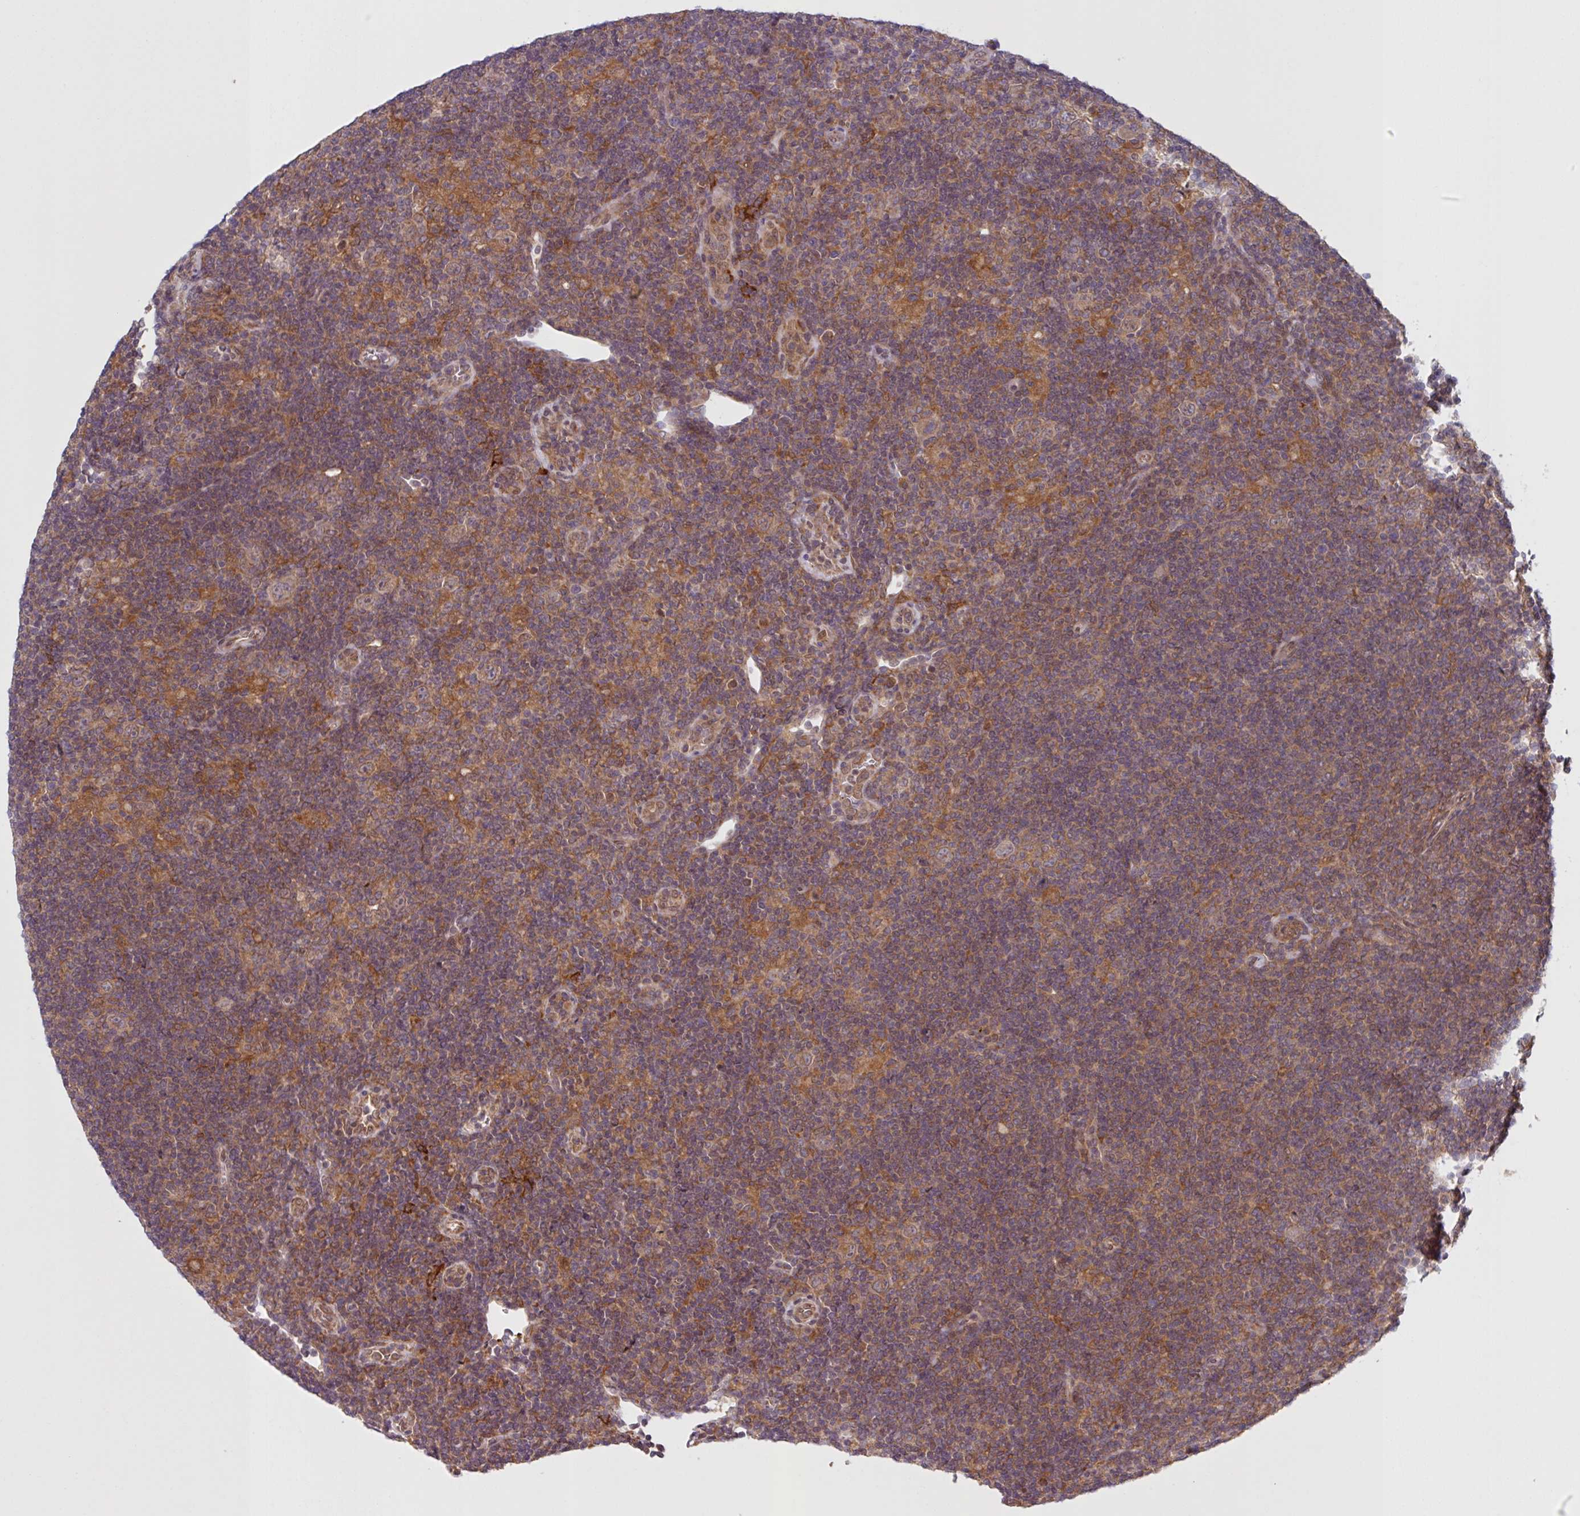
{"staining": {"intensity": "weak", "quantity": "25%-75%", "location": "cytoplasmic/membranous"}, "tissue": "lymphoma", "cell_type": "Tumor cells", "image_type": "cancer", "snomed": [{"axis": "morphology", "description": "Hodgkin's disease, NOS"}, {"axis": "topography", "description": "Lymph node"}], "caption": "Protein staining reveals weak cytoplasmic/membranous expression in about 25%-75% of tumor cells in Hodgkin's disease.", "gene": "CAMLG", "patient": {"sex": "female", "age": 57}}